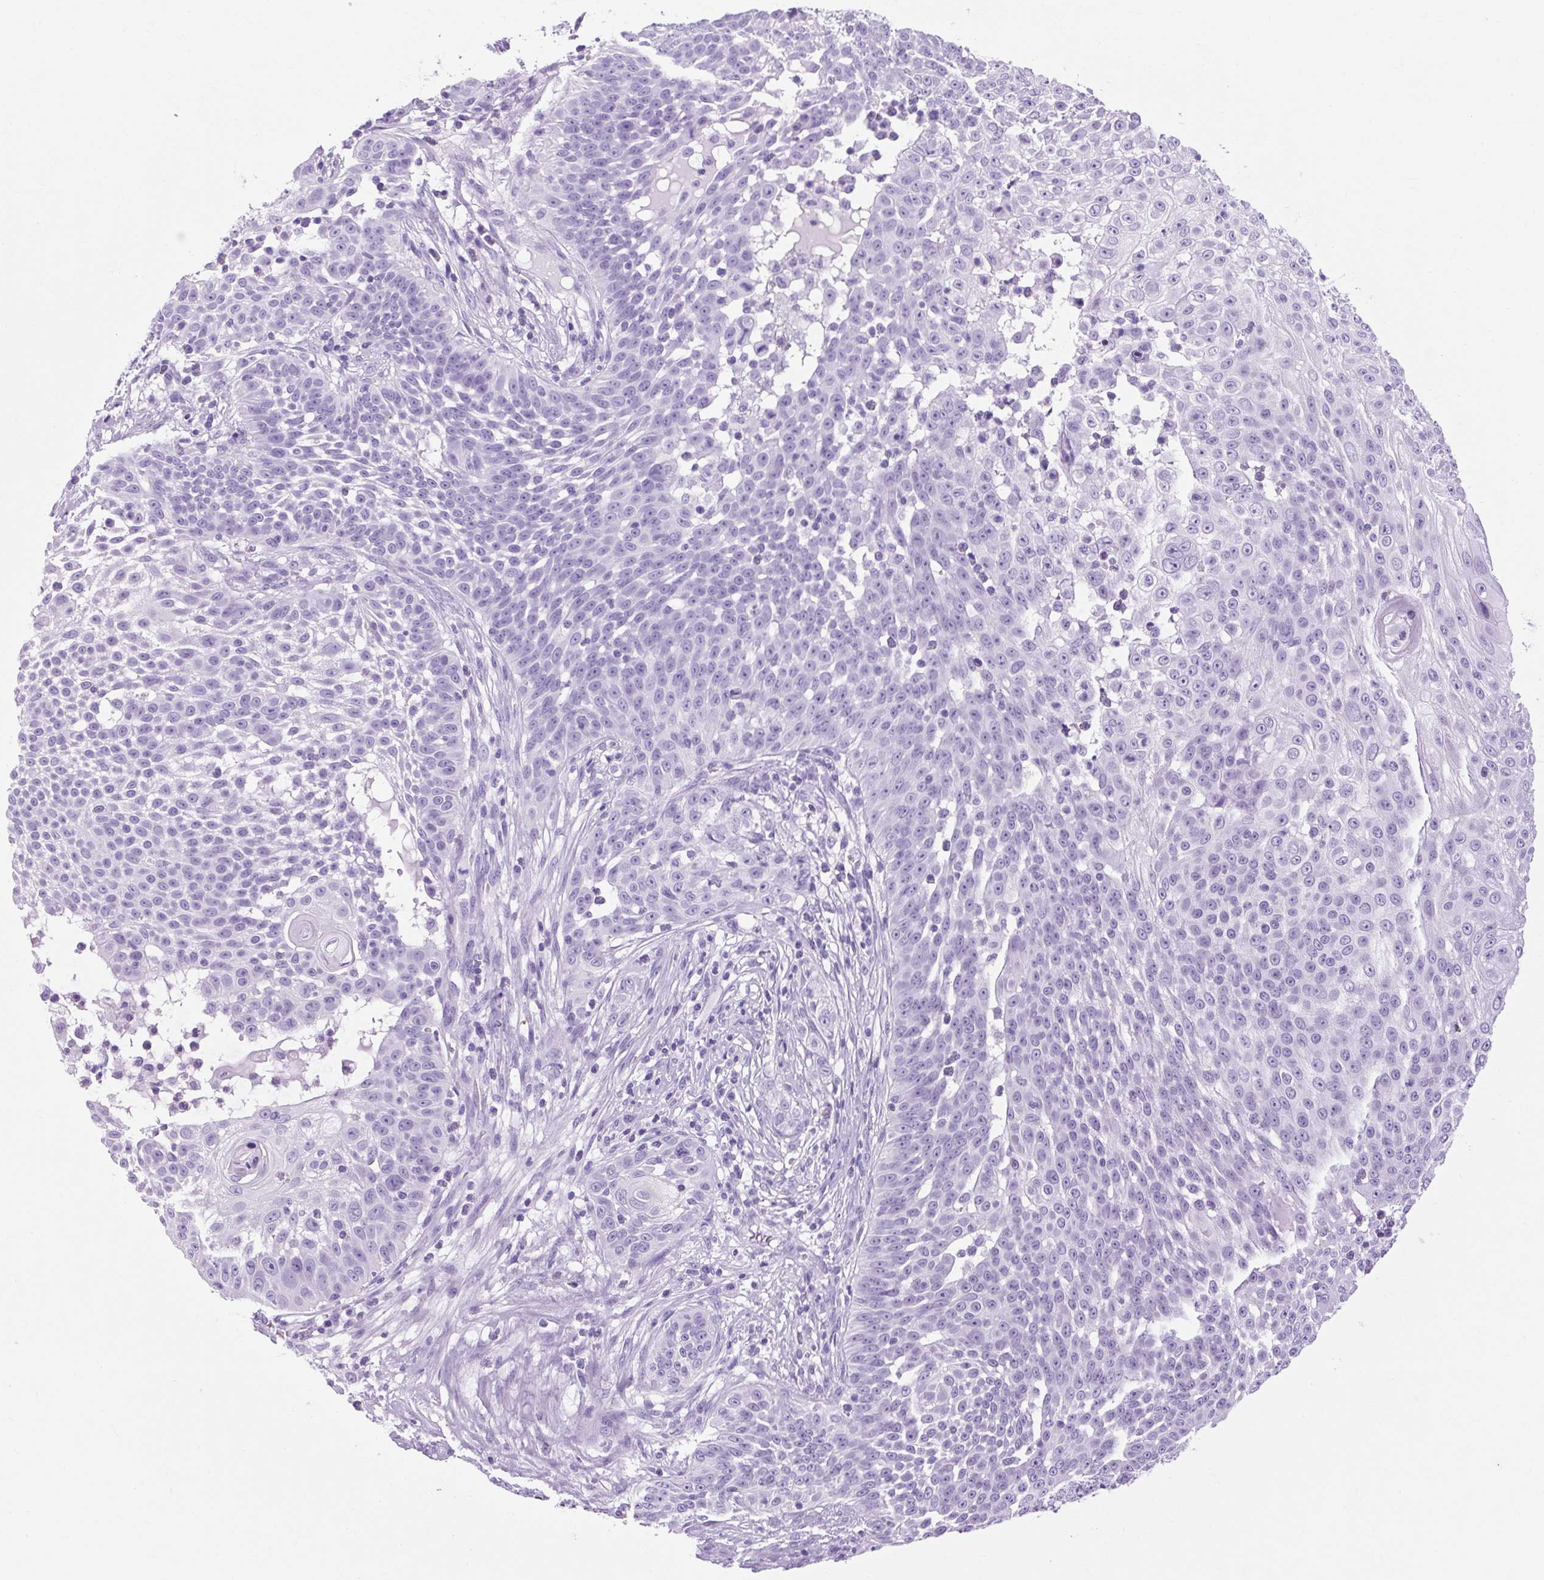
{"staining": {"intensity": "negative", "quantity": "none", "location": "none"}, "tissue": "skin cancer", "cell_type": "Tumor cells", "image_type": "cancer", "snomed": [{"axis": "morphology", "description": "Squamous cell carcinoma, NOS"}, {"axis": "topography", "description": "Skin"}], "caption": "An immunohistochemistry (IHC) image of squamous cell carcinoma (skin) is shown. There is no staining in tumor cells of squamous cell carcinoma (skin).", "gene": "OOEP", "patient": {"sex": "male", "age": 24}}